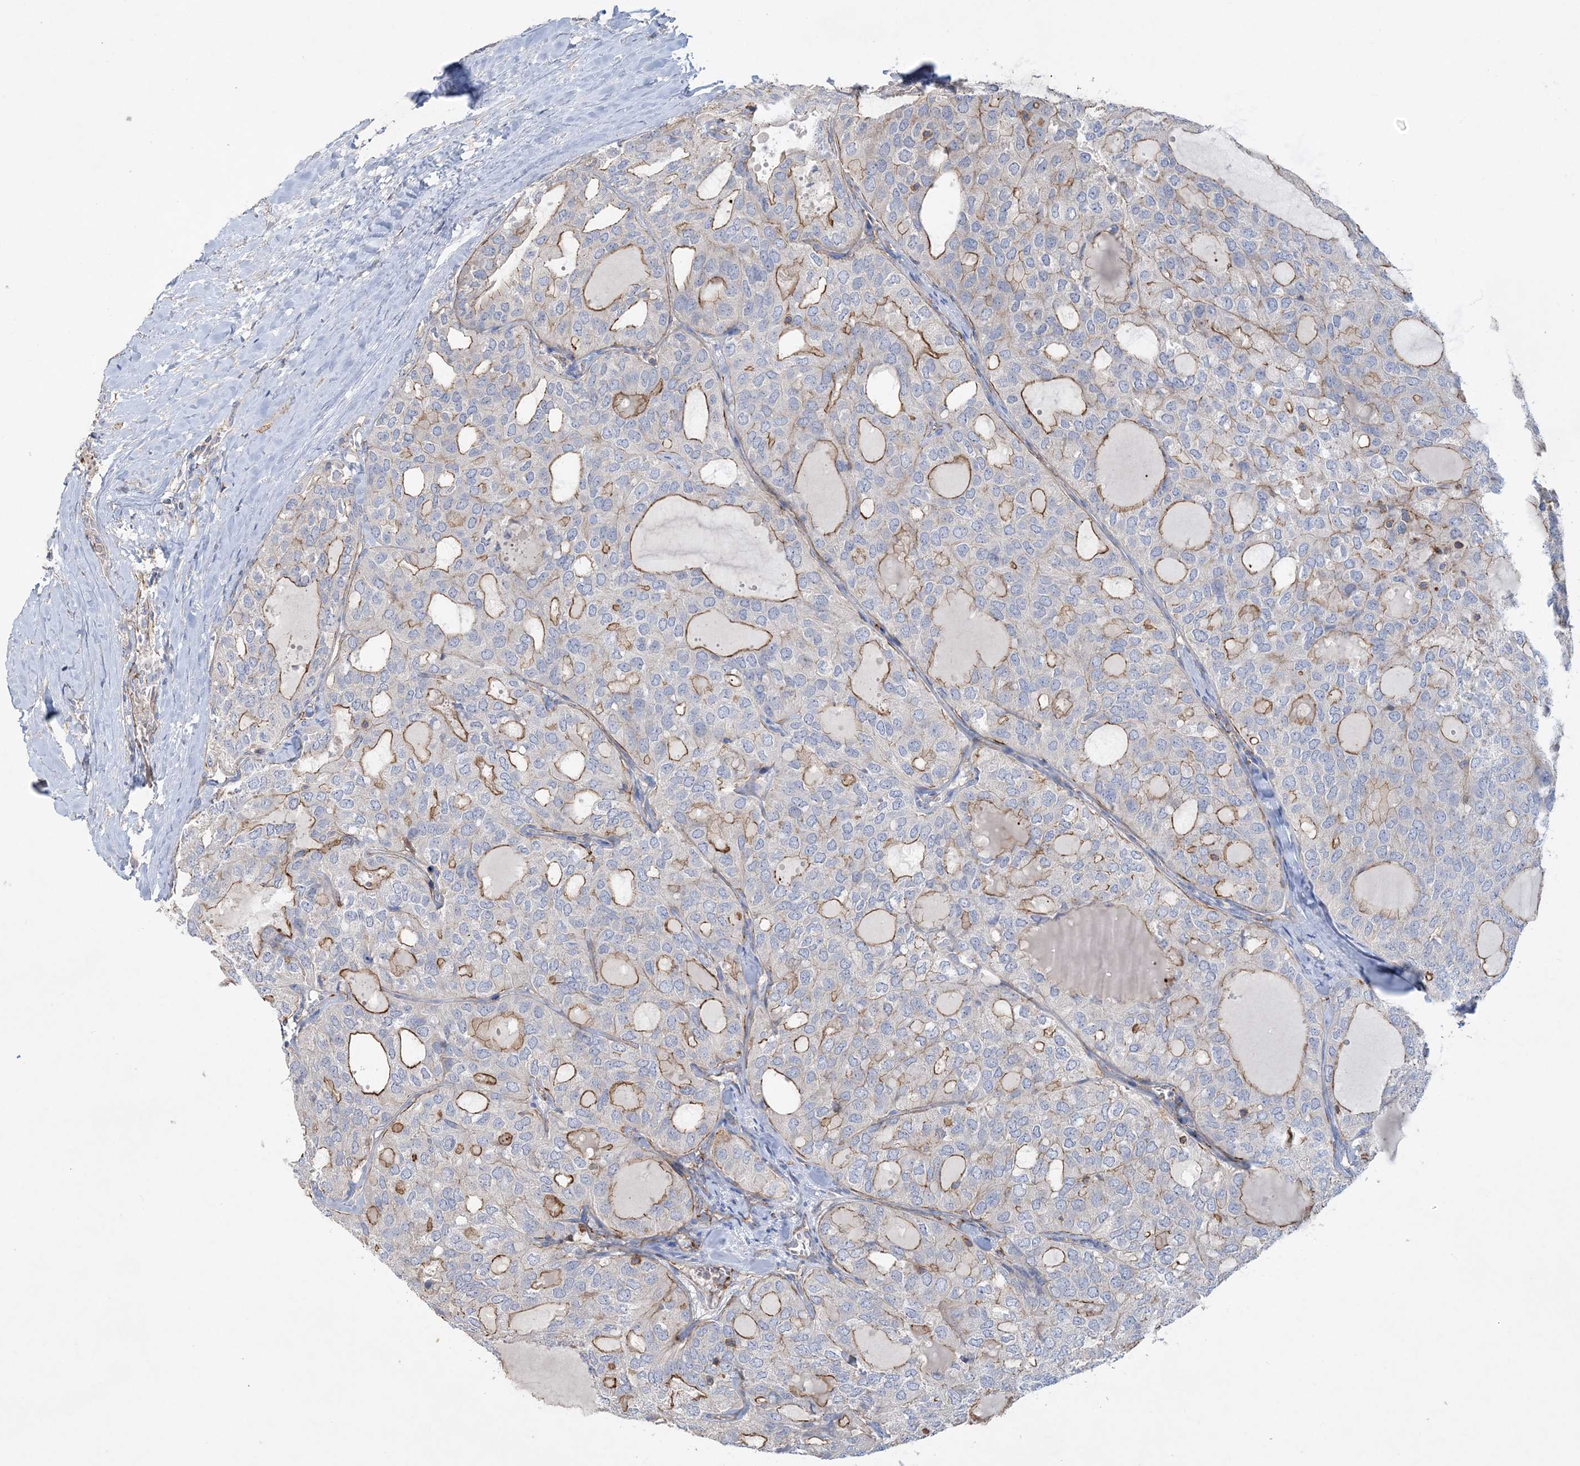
{"staining": {"intensity": "moderate", "quantity": "25%-75%", "location": "cytoplasmic/membranous"}, "tissue": "thyroid cancer", "cell_type": "Tumor cells", "image_type": "cancer", "snomed": [{"axis": "morphology", "description": "Follicular adenoma carcinoma, NOS"}, {"axis": "topography", "description": "Thyroid gland"}], "caption": "Immunohistochemistry (IHC) of human thyroid follicular adenoma carcinoma demonstrates medium levels of moderate cytoplasmic/membranous staining in about 25%-75% of tumor cells.", "gene": "PIGC", "patient": {"sex": "male", "age": 75}}